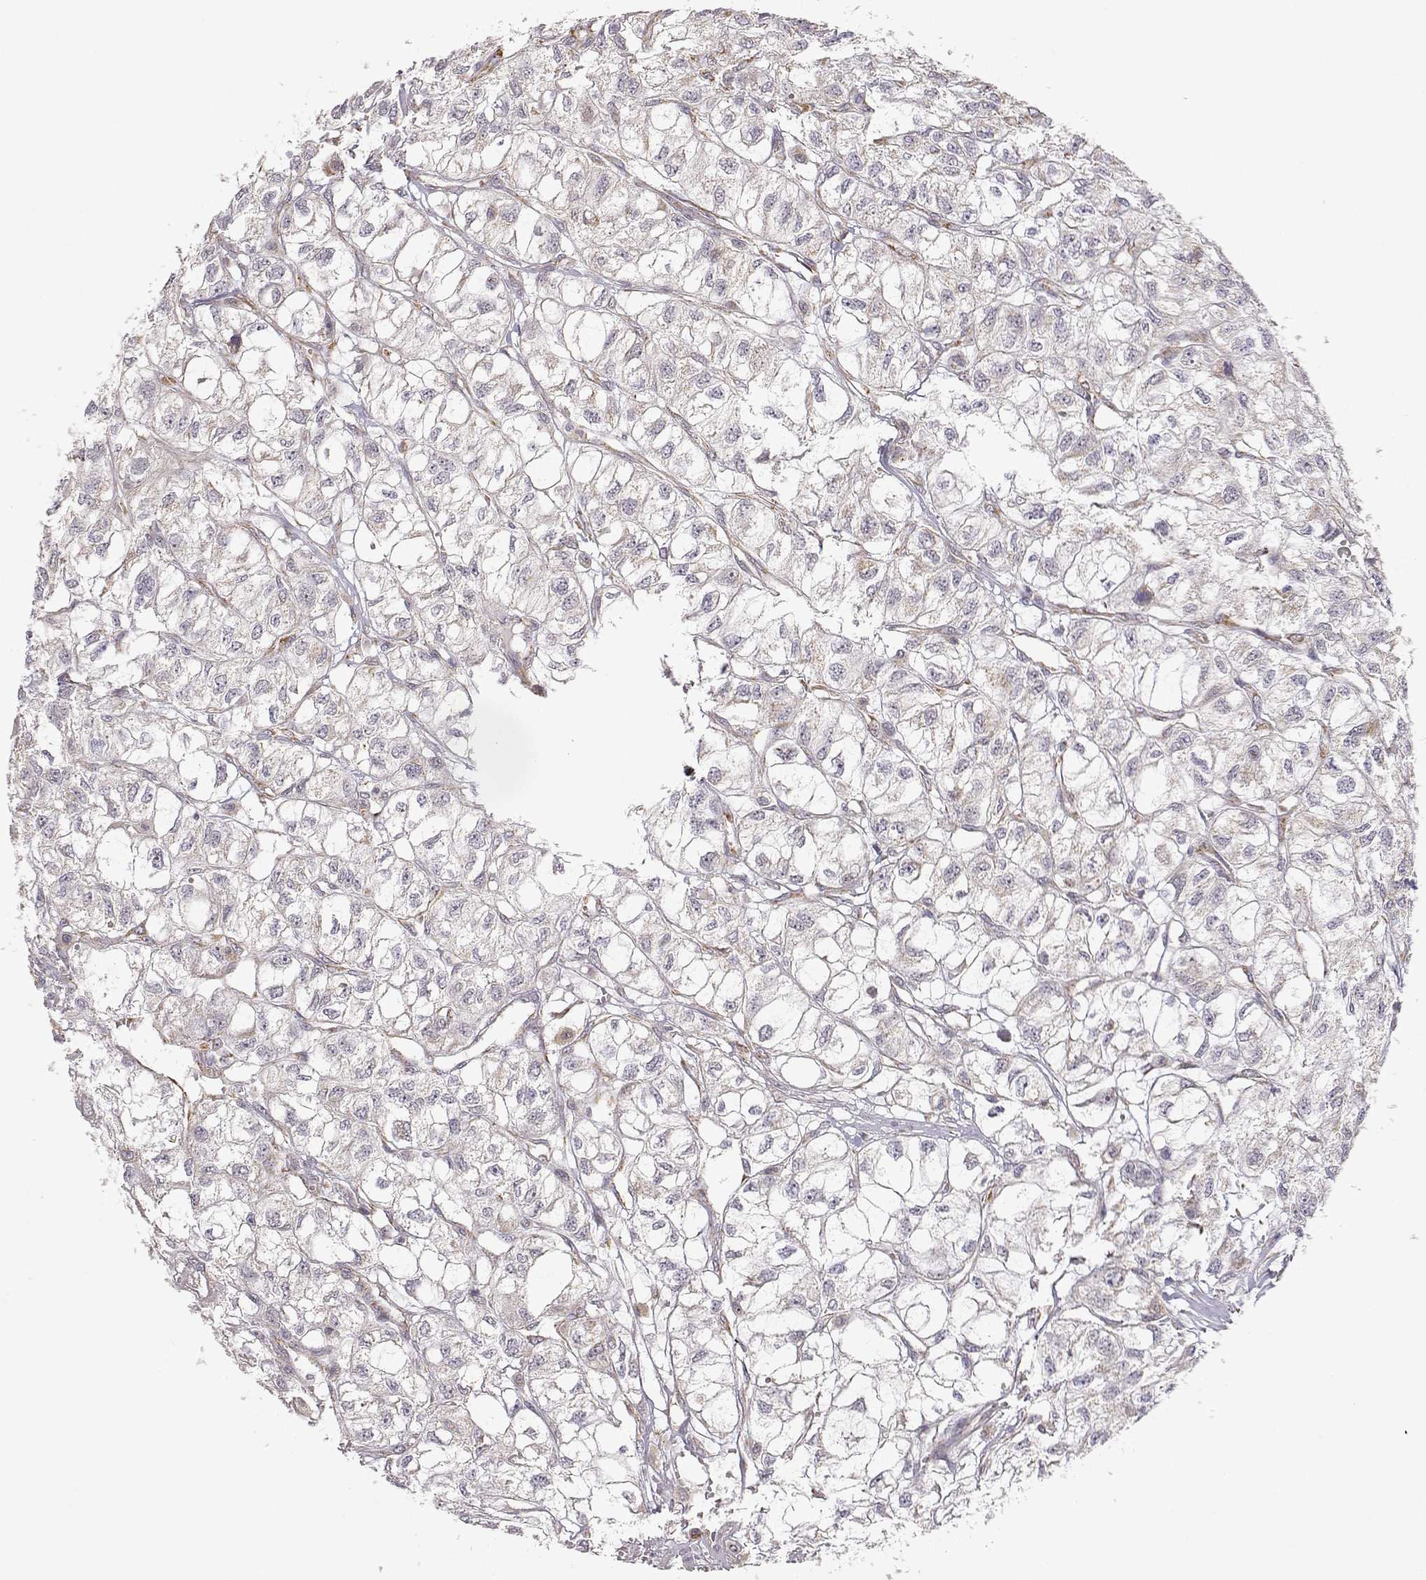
{"staining": {"intensity": "negative", "quantity": "none", "location": "none"}, "tissue": "renal cancer", "cell_type": "Tumor cells", "image_type": "cancer", "snomed": [{"axis": "morphology", "description": "Adenocarcinoma, NOS"}, {"axis": "topography", "description": "Kidney"}], "caption": "Adenocarcinoma (renal) stained for a protein using immunohistochemistry (IHC) shows no positivity tumor cells.", "gene": "EXOG", "patient": {"sex": "male", "age": 56}}